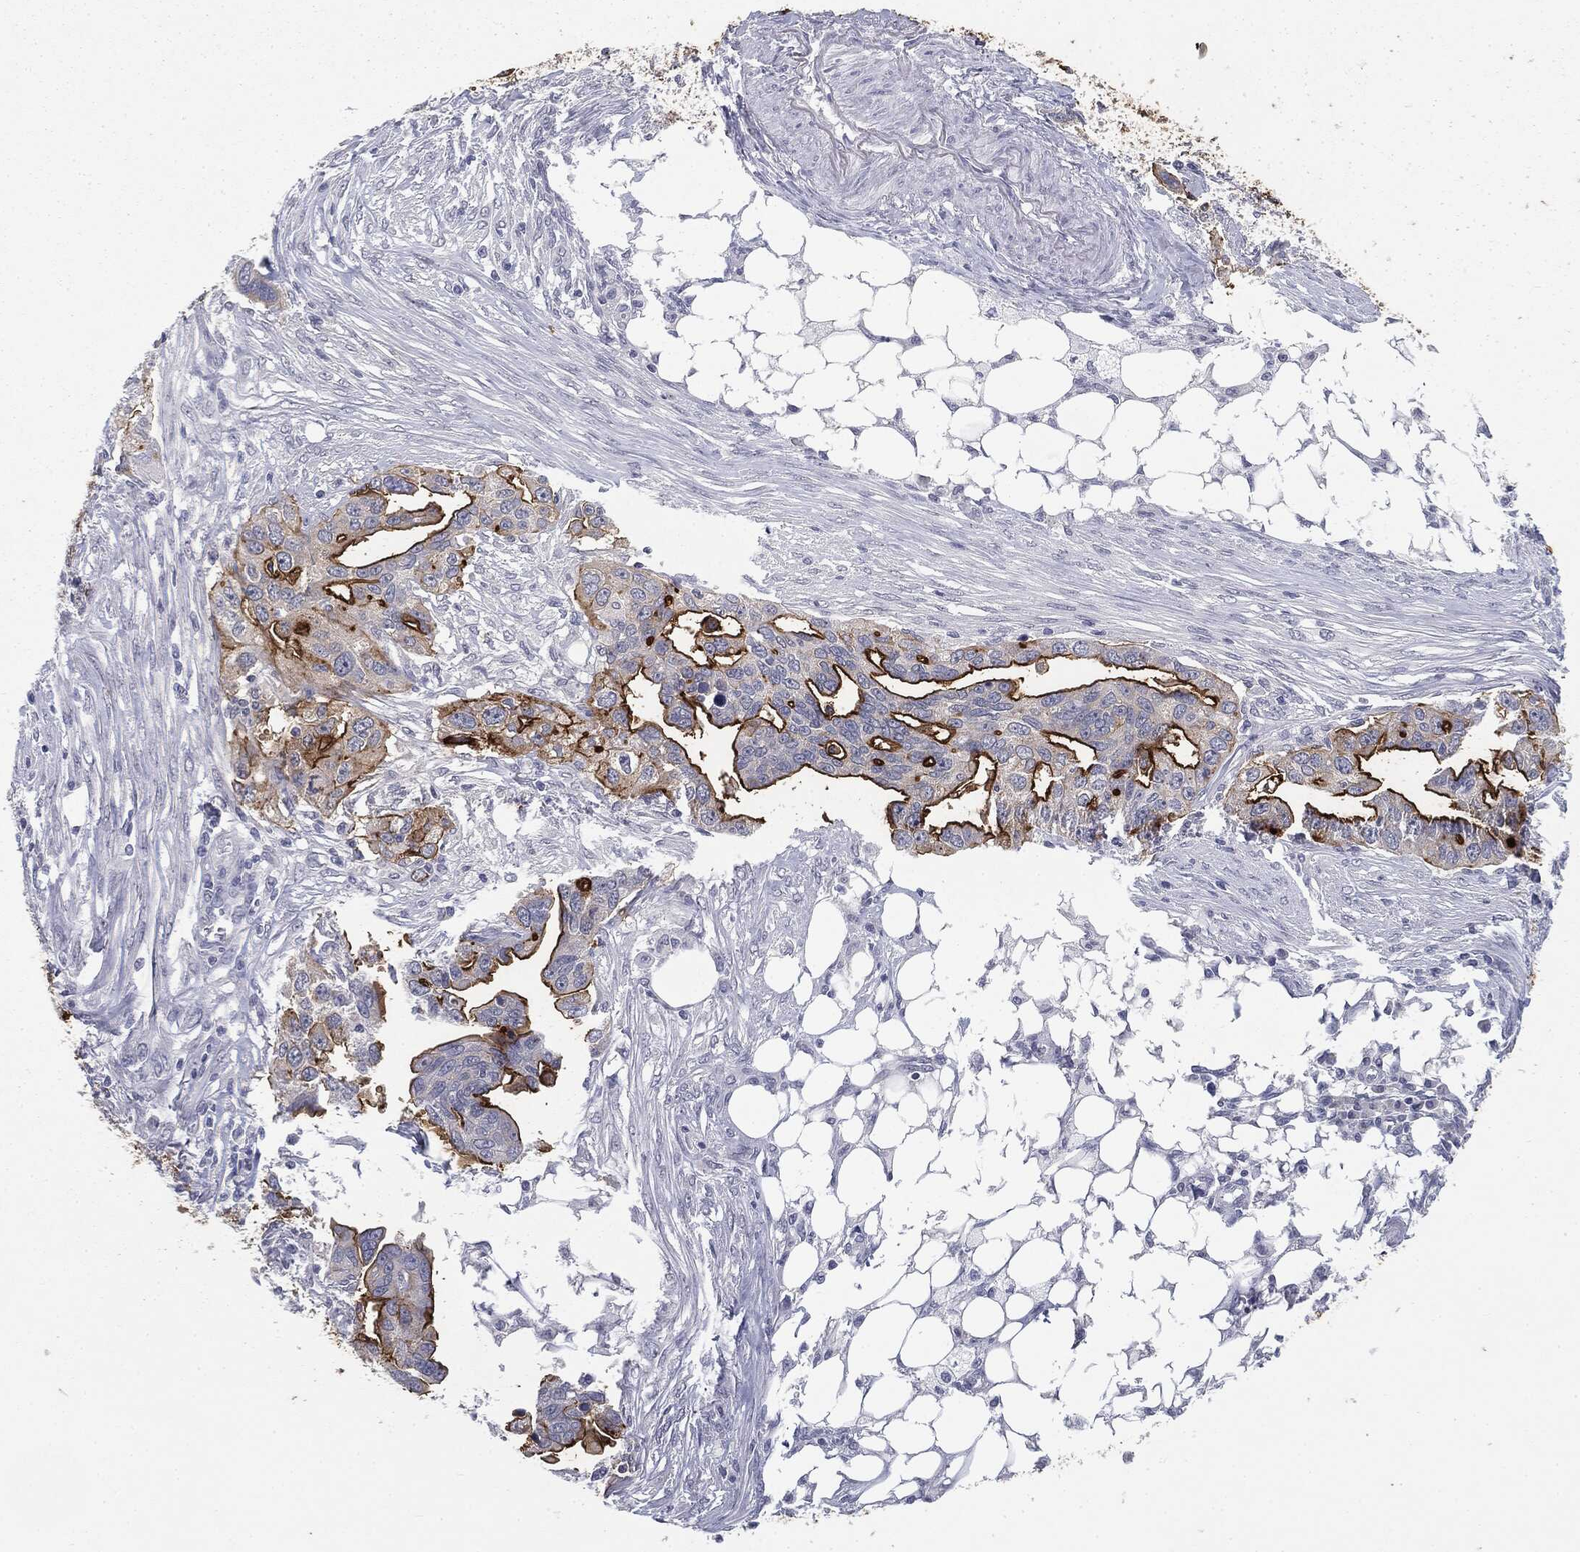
{"staining": {"intensity": "strong", "quantity": "25%-75%", "location": "cytoplasmic/membranous"}, "tissue": "ovarian cancer", "cell_type": "Tumor cells", "image_type": "cancer", "snomed": [{"axis": "morphology", "description": "Carcinoma, endometroid"}, {"axis": "morphology", "description": "Cystadenocarcinoma, serous, NOS"}, {"axis": "topography", "description": "Ovary"}], "caption": "Tumor cells exhibit high levels of strong cytoplasmic/membranous positivity in approximately 25%-75% of cells in serous cystadenocarcinoma (ovarian).", "gene": "MUC1", "patient": {"sex": "female", "age": 45}}